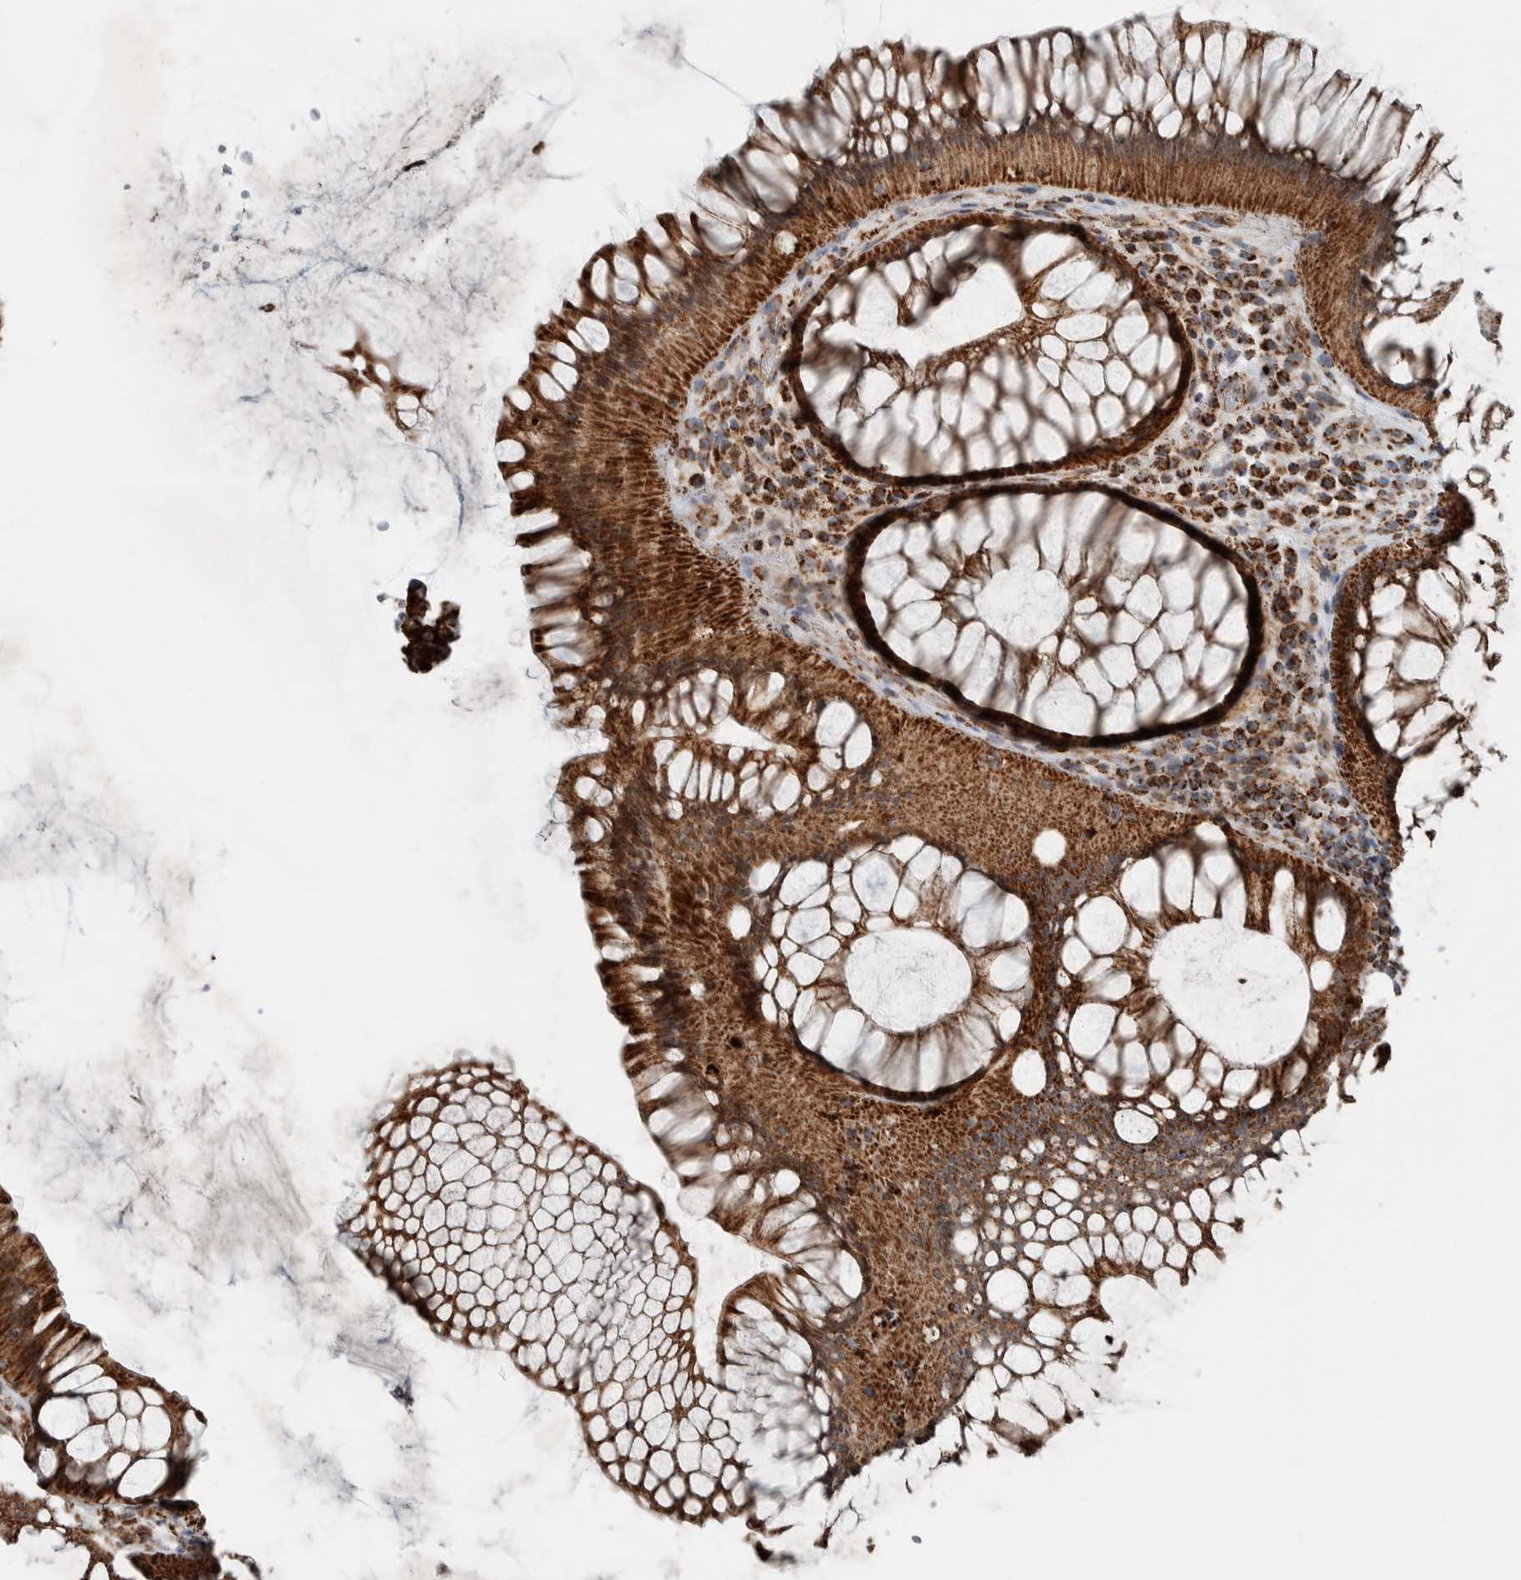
{"staining": {"intensity": "strong", "quantity": ">75%", "location": "cytoplasmic/membranous"}, "tissue": "rectum", "cell_type": "Glandular cells", "image_type": "normal", "snomed": [{"axis": "morphology", "description": "Normal tissue, NOS"}, {"axis": "topography", "description": "Rectum"}], "caption": "Rectum stained with DAB (3,3'-diaminobenzidine) IHC reveals high levels of strong cytoplasmic/membranous staining in approximately >75% of glandular cells. Using DAB (brown) and hematoxylin (blue) stains, captured at high magnification using brightfield microscopy.", "gene": "CNTROB", "patient": {"sex": "male", "age": 51}}